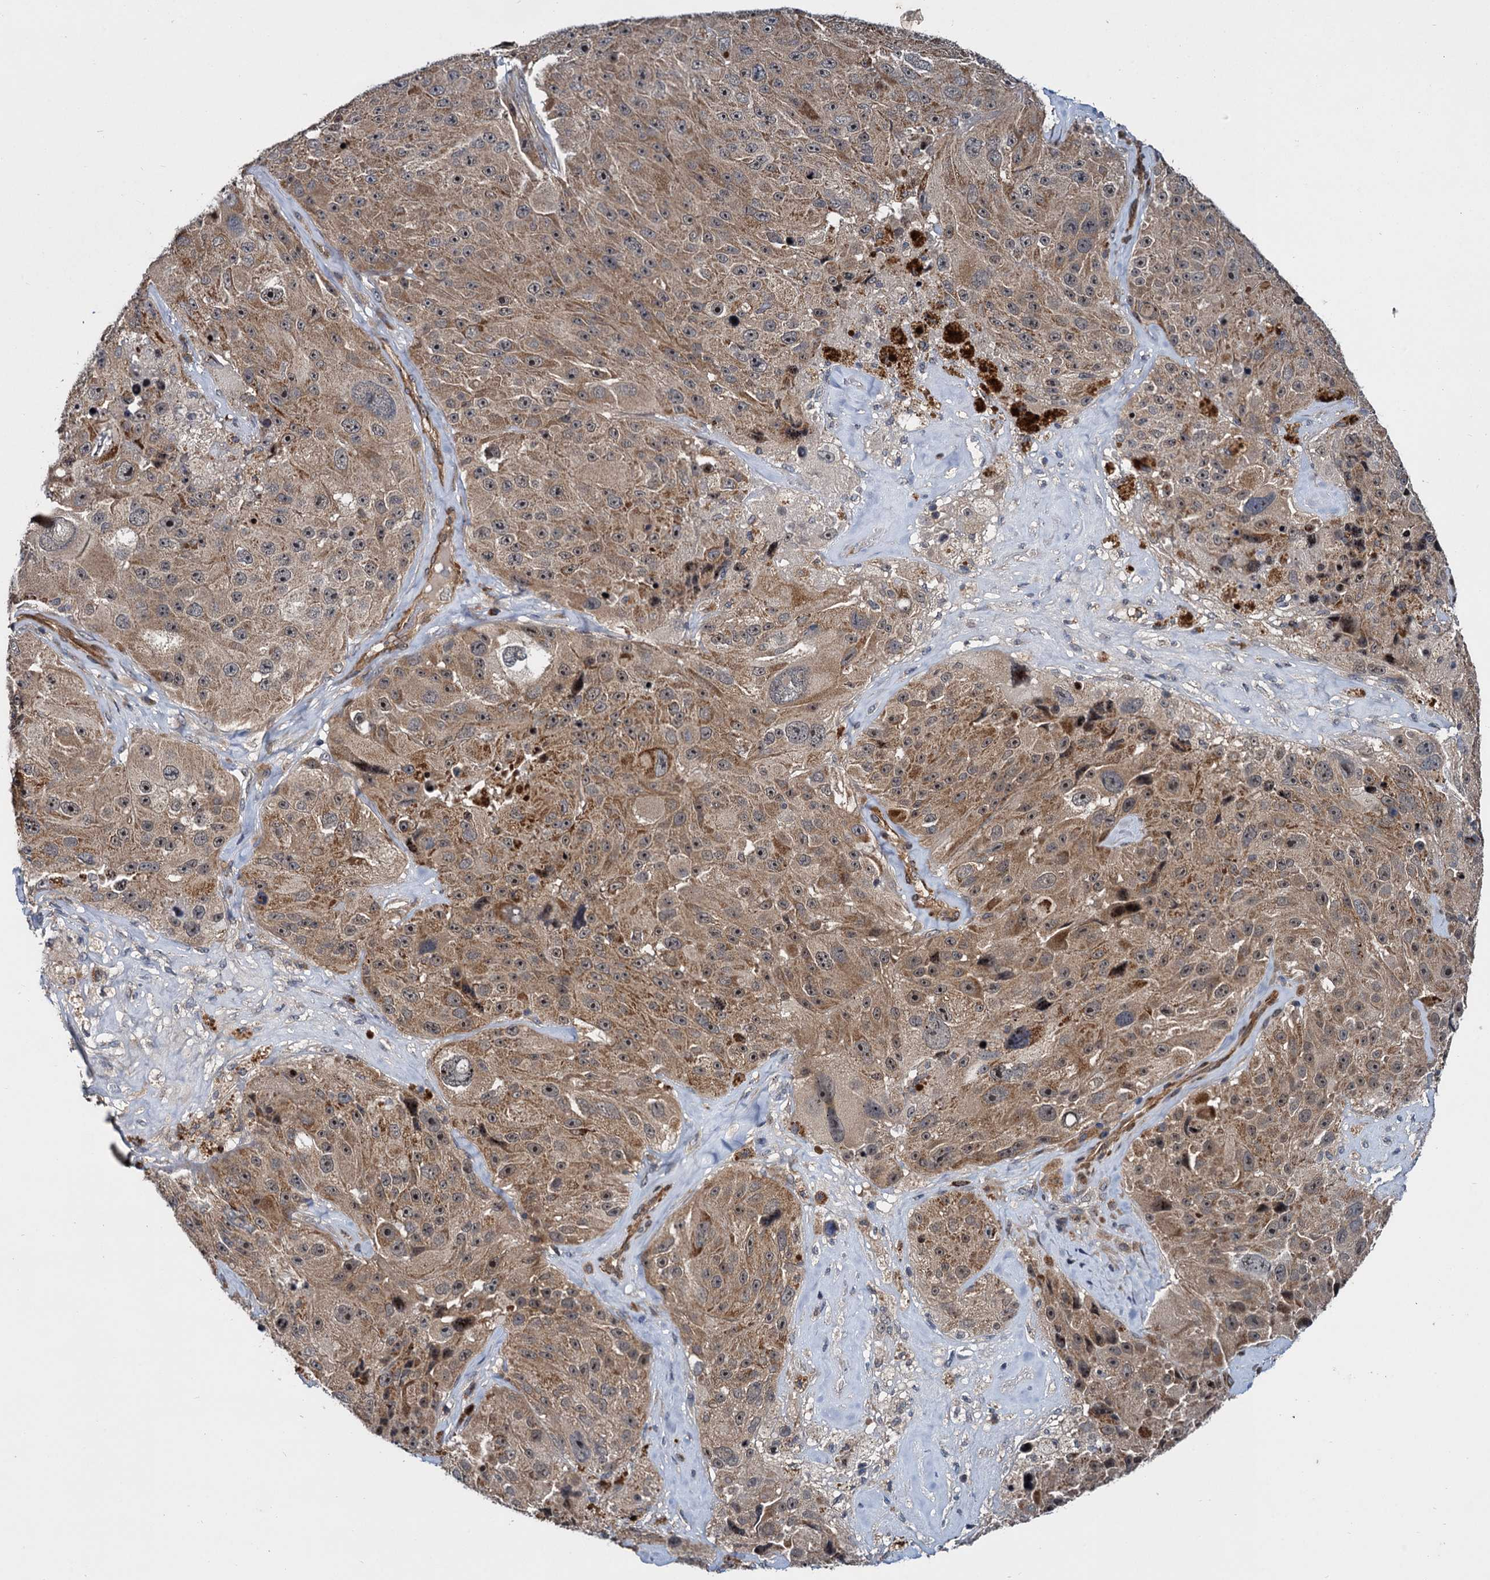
{"staining": {"intensity": "moderate", "quantity": ">75%", "location": "cytoplasmic/membranous"}, "tissue": "melanoma", "cell_type": "Tumor cells", "image_type": "cancer", "snomed": [{"axis": "morphology", "description": "Malignant melanoma, Metastatic site"}, {"axis": "topography", "description": "Lymph node"}], "caption": "A brown stain shows moderate cytoplasmic/membranous positivity of a protein in human melanoma tumor cells. The staining was performed using DAB to visualize the protein expression in brown, while the nuclei were stained in blue with hematoxylin (Magnification: 20x).", "gene": "ARHGAP42", "patient": {"sex": "male", "age": 62}}